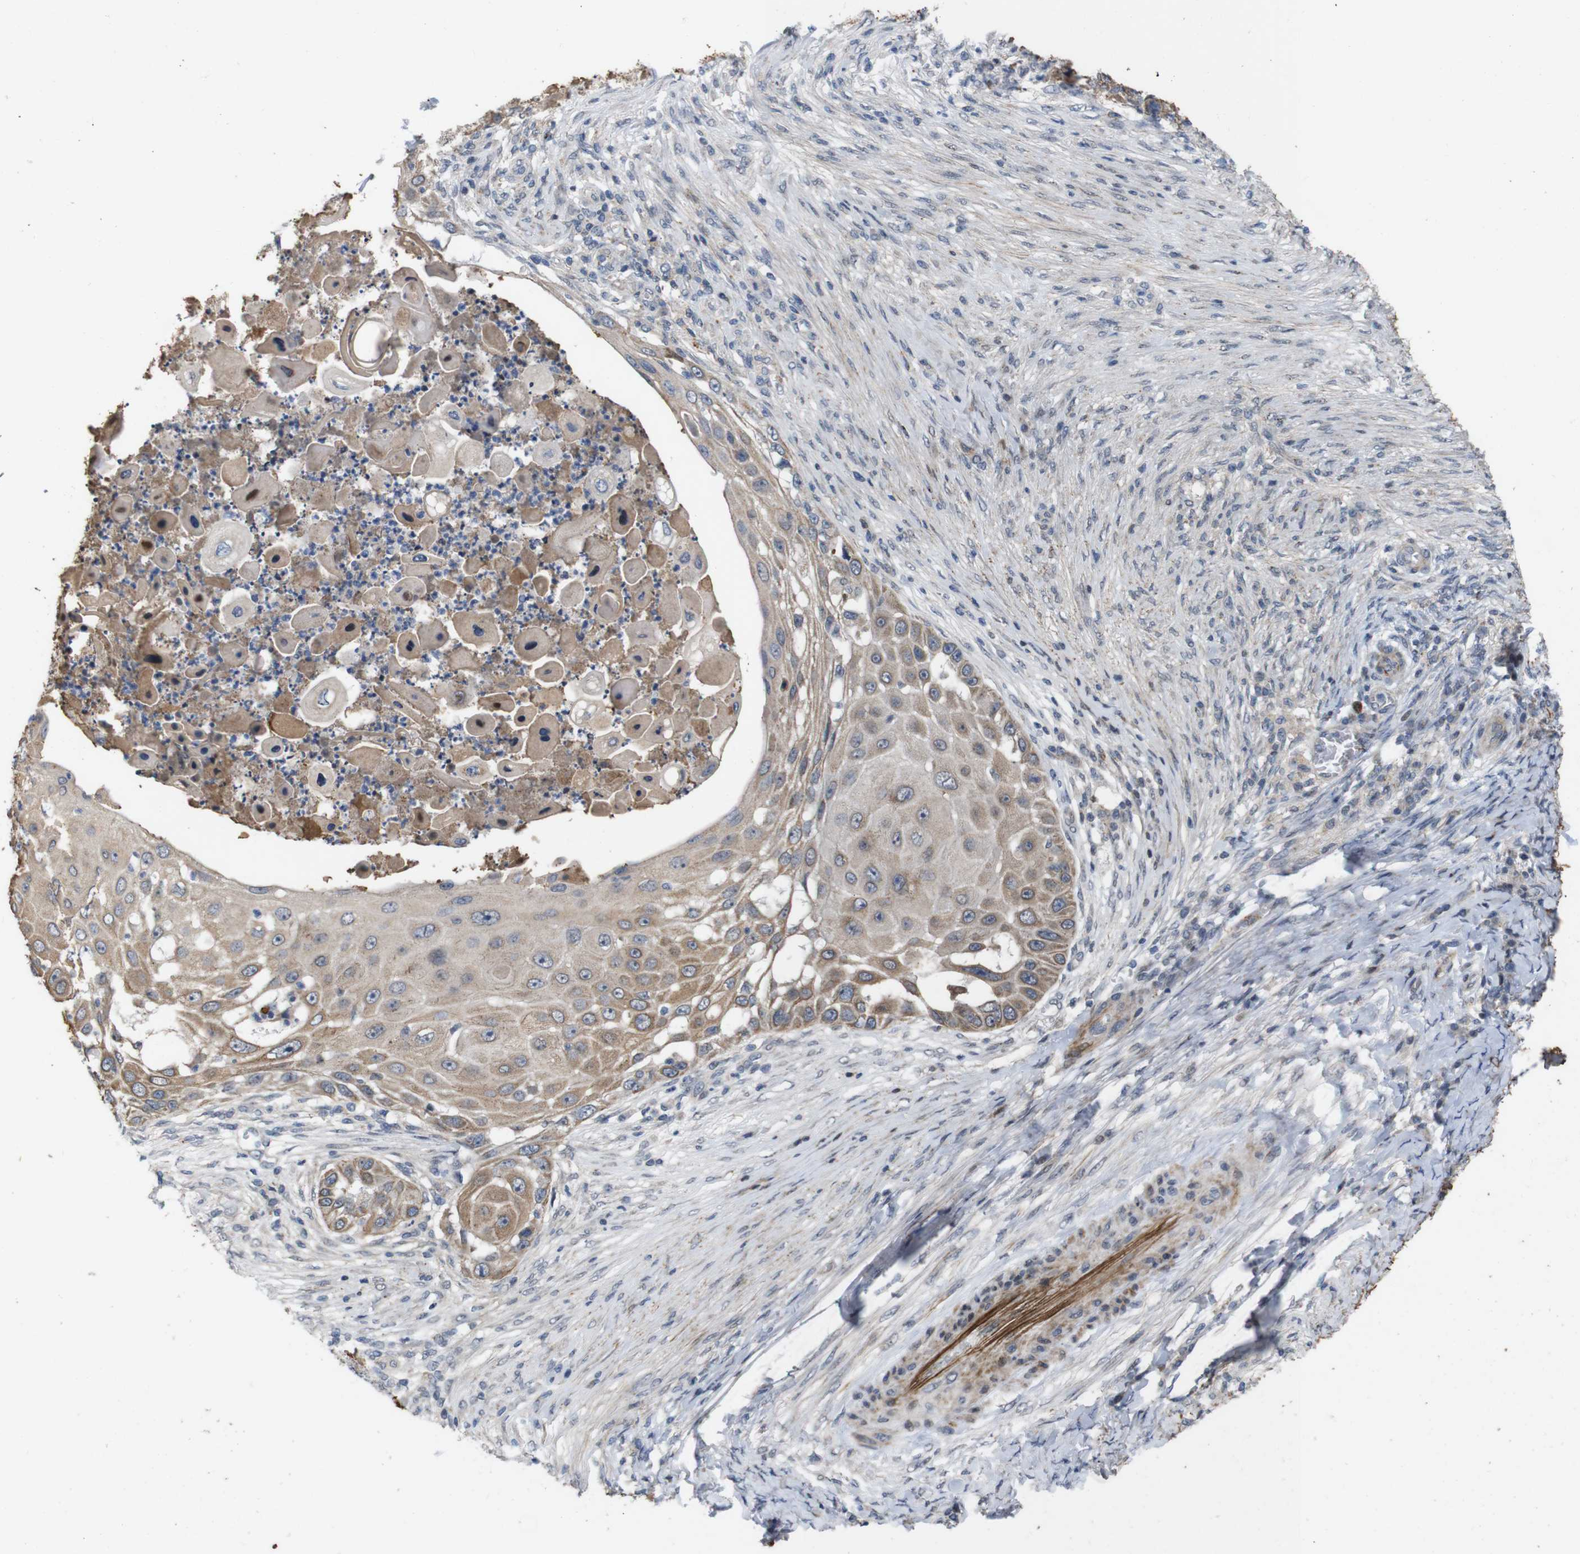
{"staining": {"intensity": "moderate", "quantity": ">75%", "location": "cytoplasmic/membranous"}, "tissue": "skin cancer", "cell_type": "Tumor cells", "image_type": "cancer", "snomed": [{"axis": "morphology", "description": "Squamous cell carcinoma, NOS"}, {"axis": "topography", "description": "Skin"}], "caption": "Tumor cells show moderate cytoplasmic/membranous expression in approximately >75% of cells in skin cancer (squamous cell carcinoma).", "gene": "ATP7B", "patient": {"sex": "female", "age": 44}}